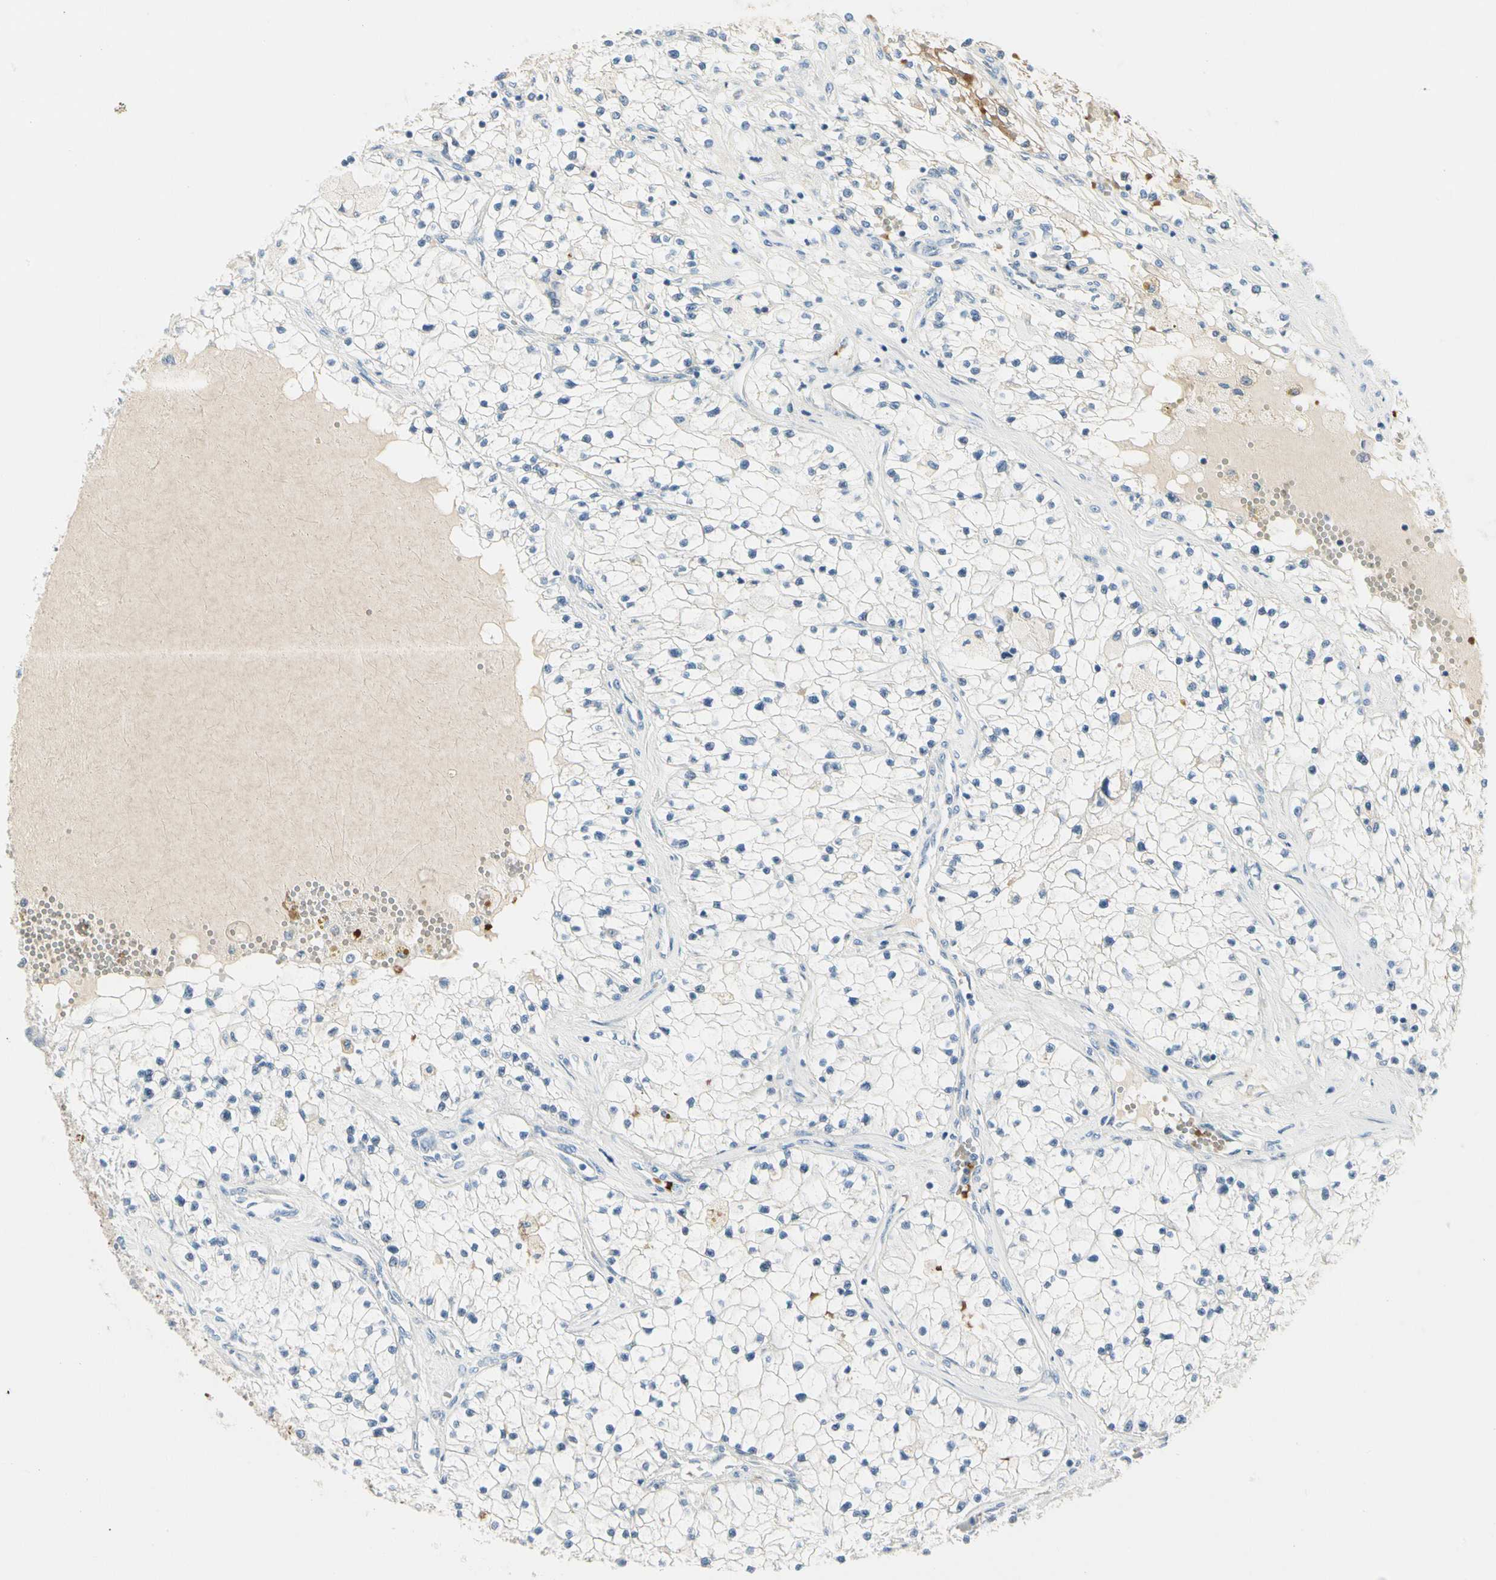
{"staining": {"intensity": "moderate", "quantity": "<25%", "location": "cytoplasmic/membranous"}, "tissue": "renal cancer", "cell_type": "Tumor cells", "image_type": "cancer", "snomed": [{"axis": "morphology", "description": "Adenocarcinoma, NOS"}, {"axis": "topography", "description": "Kidney"}], "caption": "Protein staining demonstrates moderate cytoplasmic/membranous expression in about <25% of tumor cells in renal cancer.", "gene": "CA1", "patient": {"sex": "male", "age": 68}}